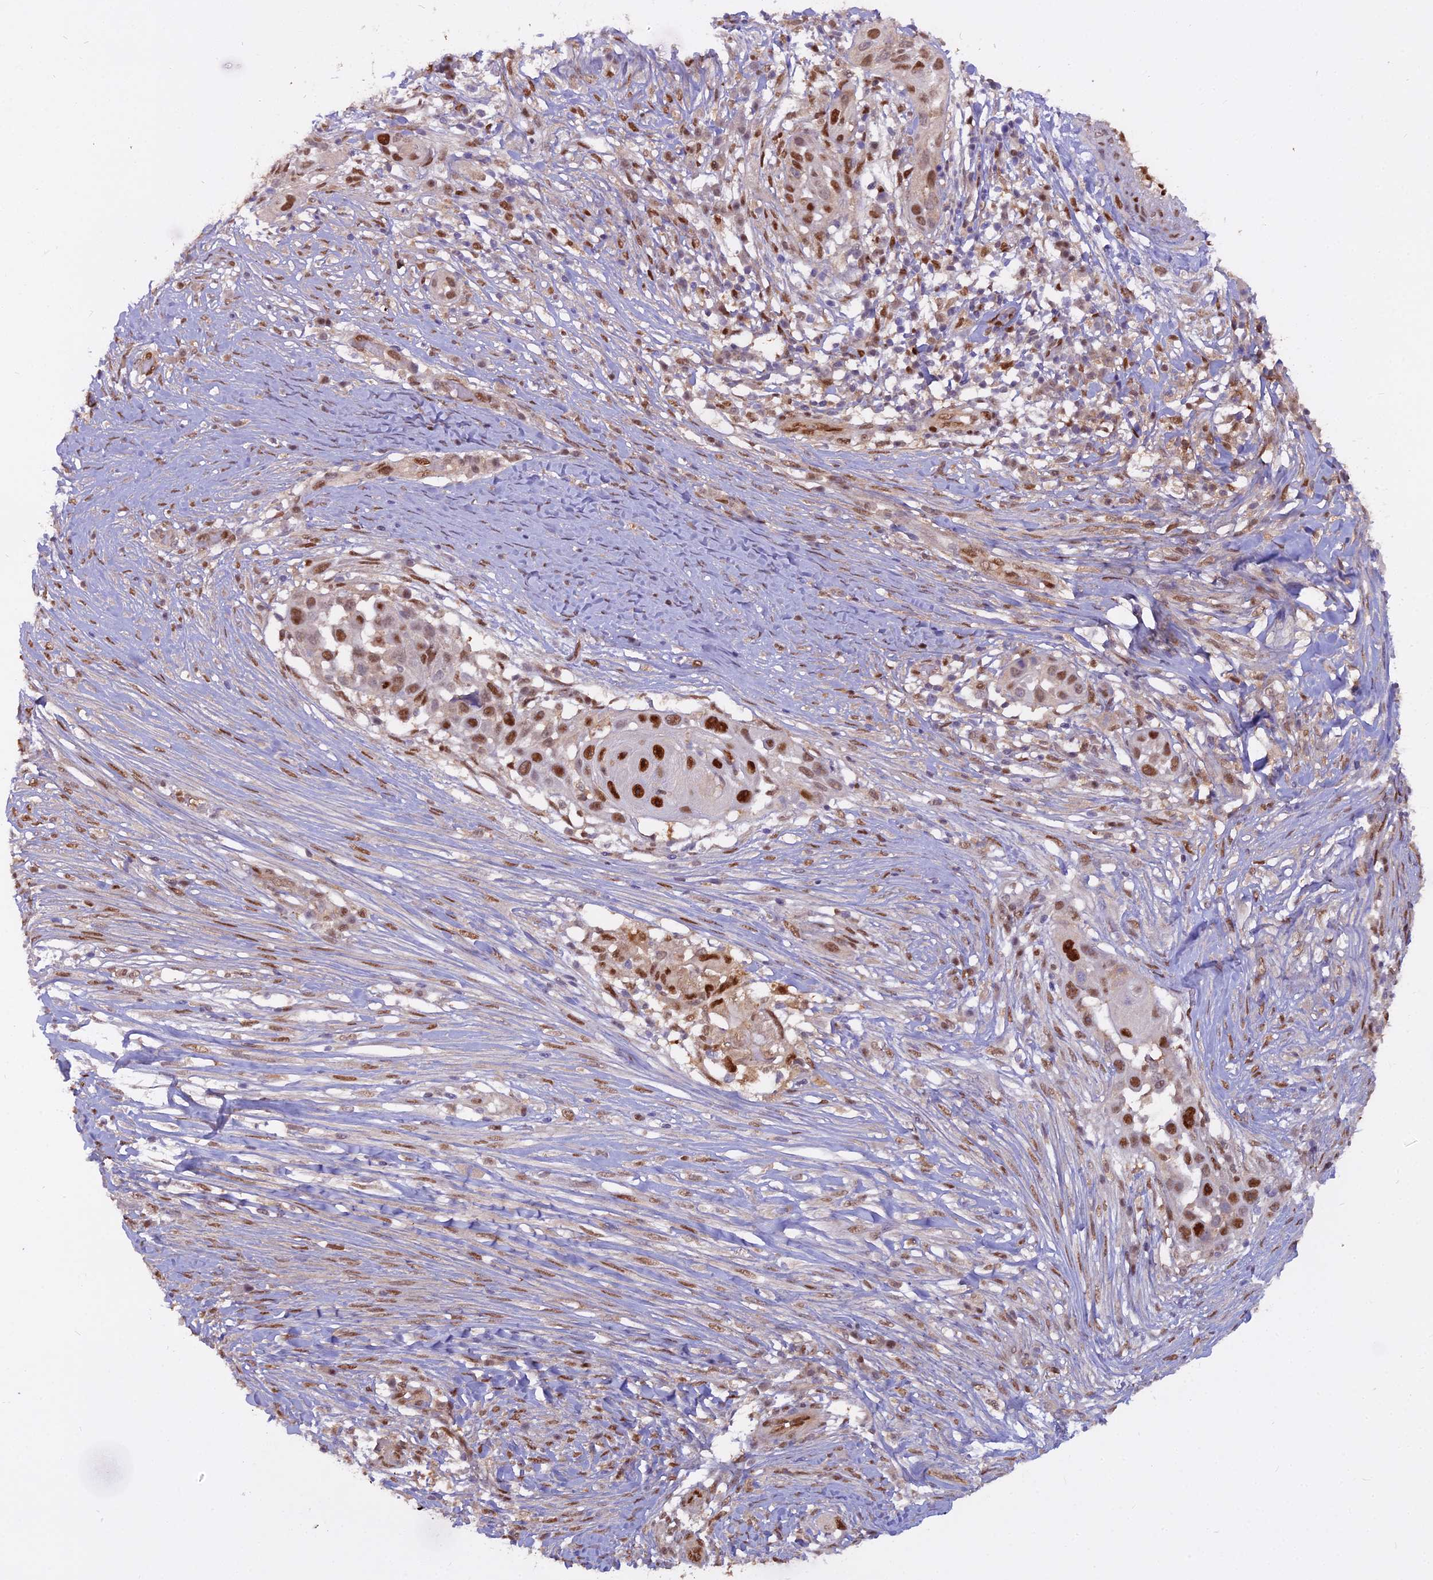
{"staining": {"intensity": "moderate", "quantity": ">75%", "location": "nuclear"}, "tissue": "skin cancer", "cell_type": "Tumor cells", "image_type": "cancer", "snomed": [{"axis": "morphology", "description": "Squamous cell carcinoma, NOS"}, {"axis": "topography", "description": "Skin"}], "caption": "Immunohistochemistry histopathology image of human skin cancer stained for a protein (brown), which reveals medium levels of moderate nuclear positivity in about >75% of tumor cells.", "gene": "NPEPL1", "patient": {"sex": "female", "age": 44}}